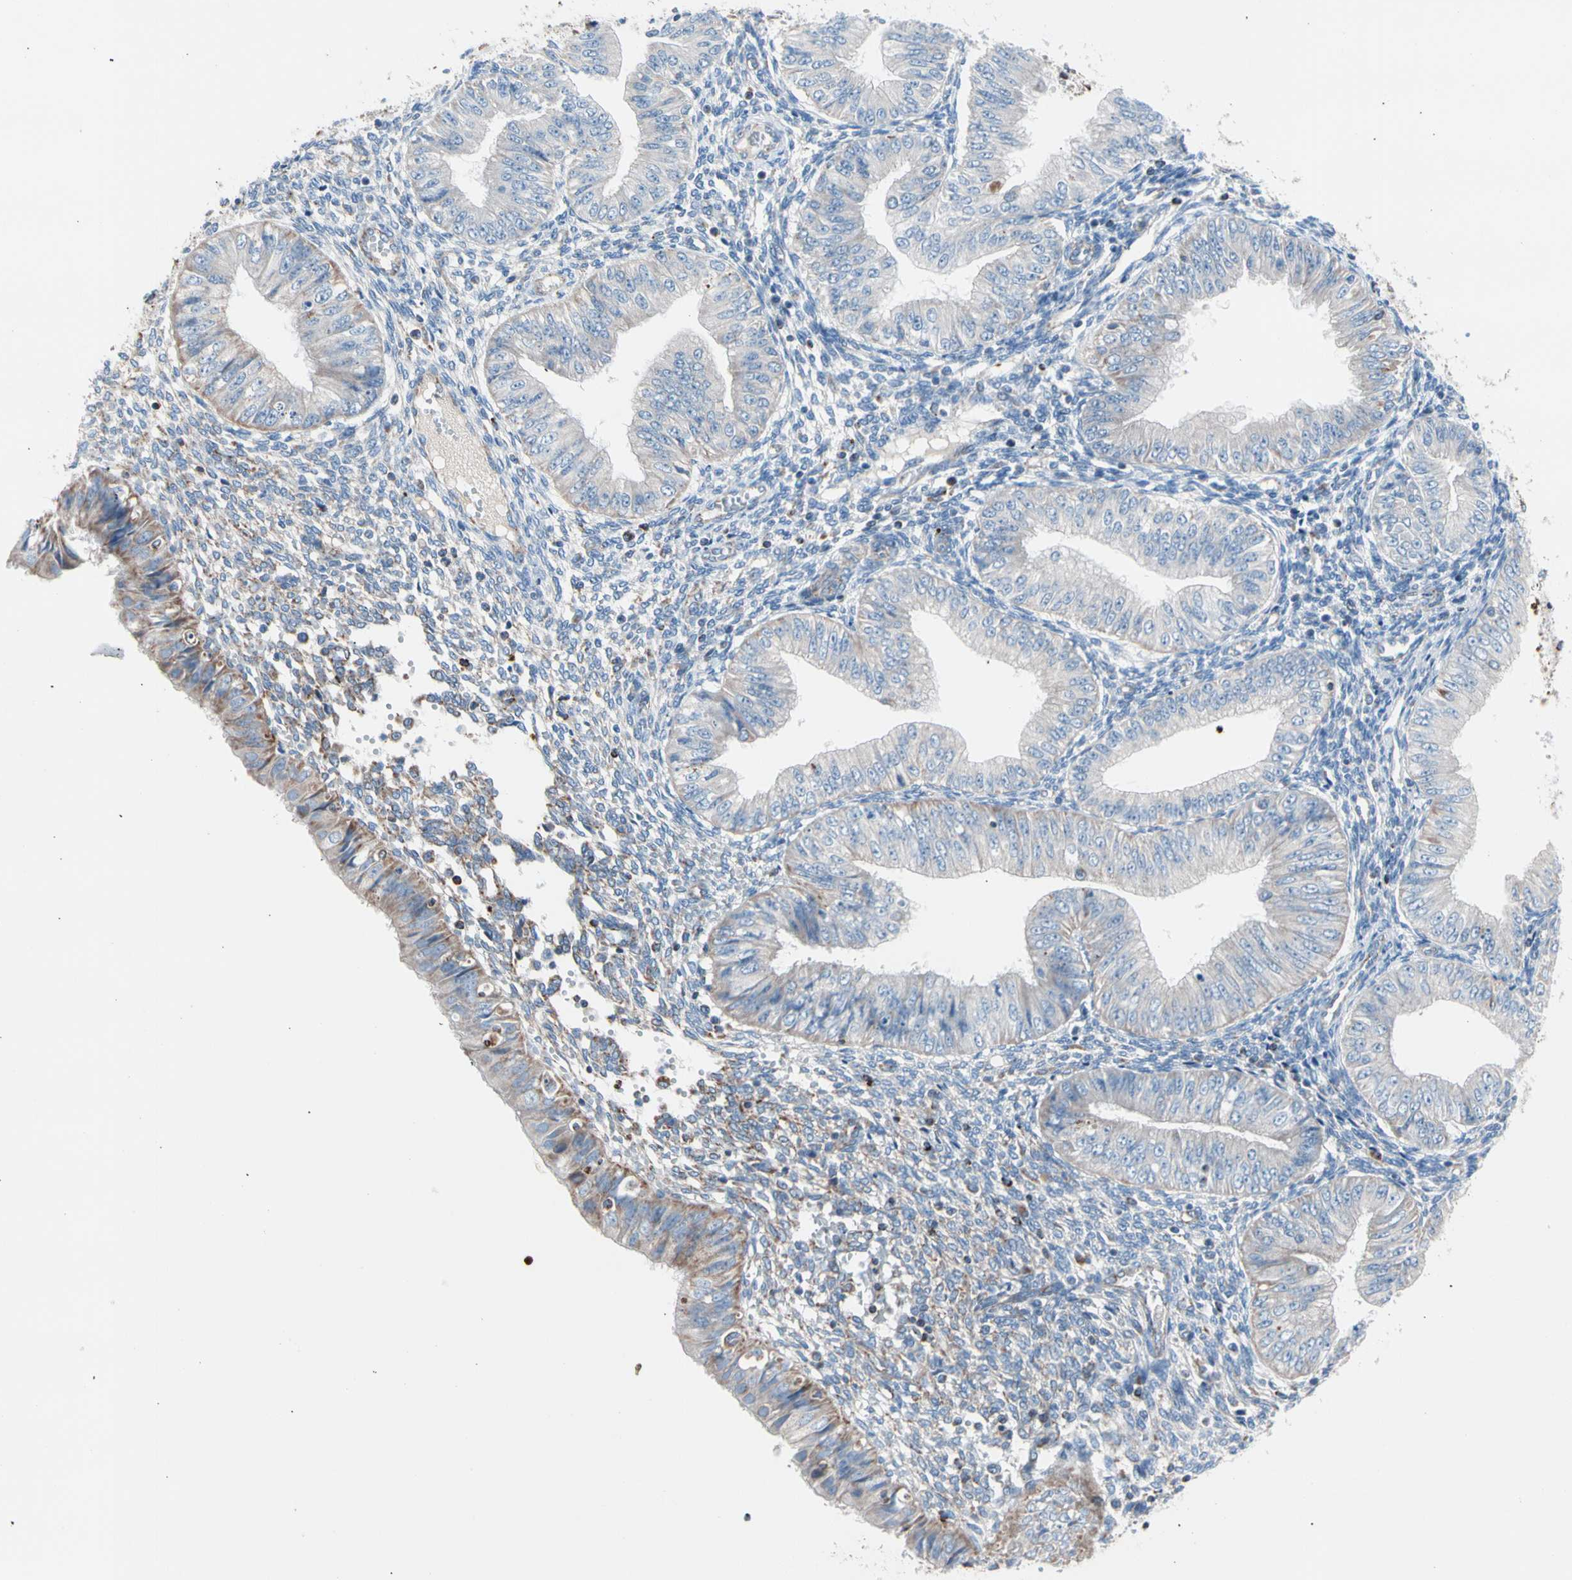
{"staining": {"intensity": "moderate", "quantity": "<25%", "location": "cytoplasmic/membranous"}, "tissue": "endometrial cancer", "cell_type": "Tumor cells", "image_type": "cancer", "snomed": [{"axis": "morphology", "description": "Normal tissue, NOS"}, {"axis": "morphology", "description": "Adenocarcinoma, NOS"}, {"axis": "topography", "description": "Endometrium"}], "caption": "DAB immunohistochemical staining of endometrial adenocarcinoma shows moderate cytoplasmic/membranous protein positivity in approximately <25% of tumor cells. (DAB IHC, brown staining for protein, blue staining for nuclei).", "gene": "HK1", "patient": {"sex": "female", "age": 53}}